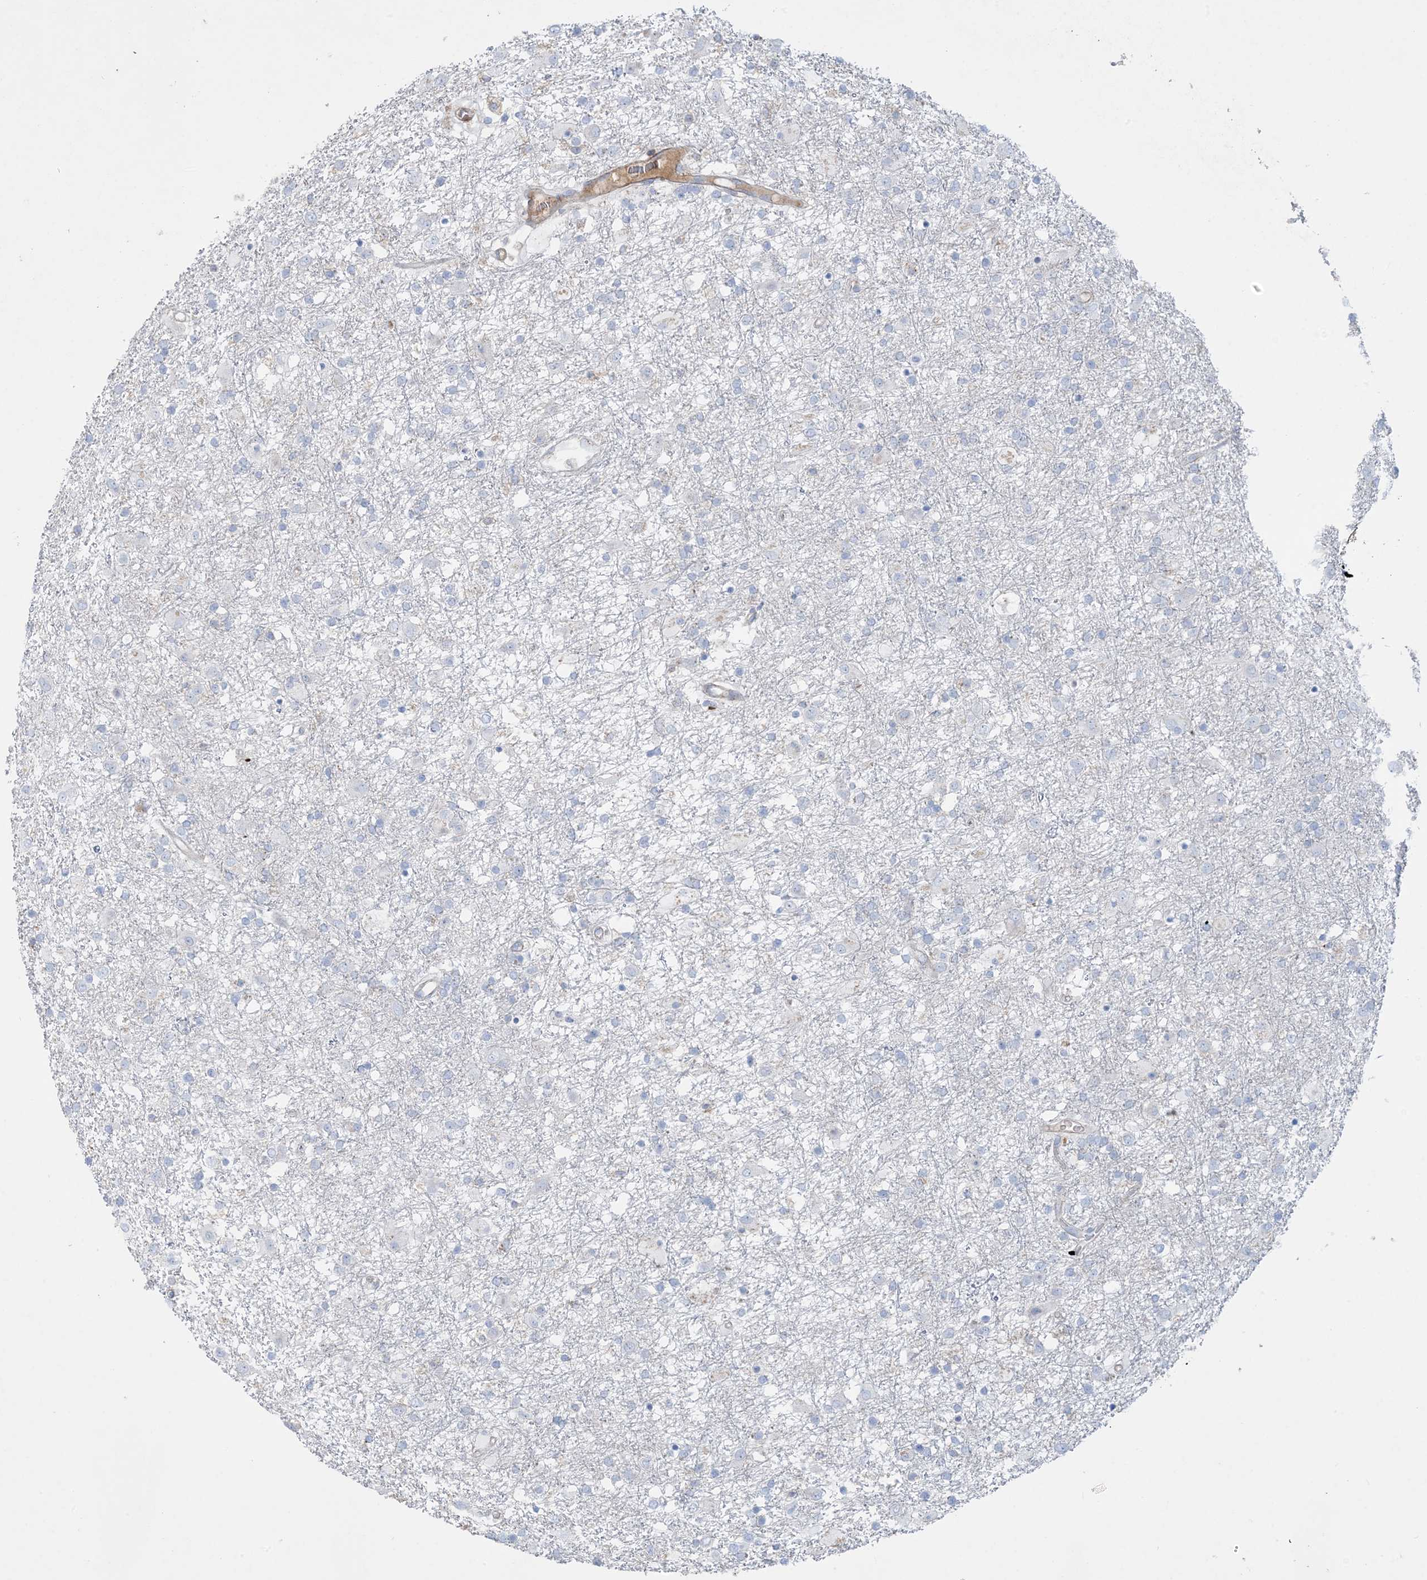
{"staining": {"intensity": "negative", "quantity": "none", "location": "none"}, "tissue": "glioma", "cell_type": "Tumor cells", "image_type": "cancer", "snomed": [{"axis": "morphology", "description": "Glioma, malignant, Low grade"}, {"axis": "topography", "description": "Brain"}], "caption": "Histopathology image shows no significant protein staining in tumor cells of glioma.", "gene": "GTF3C2", "patient": {"sex": "male", "age": 65}}